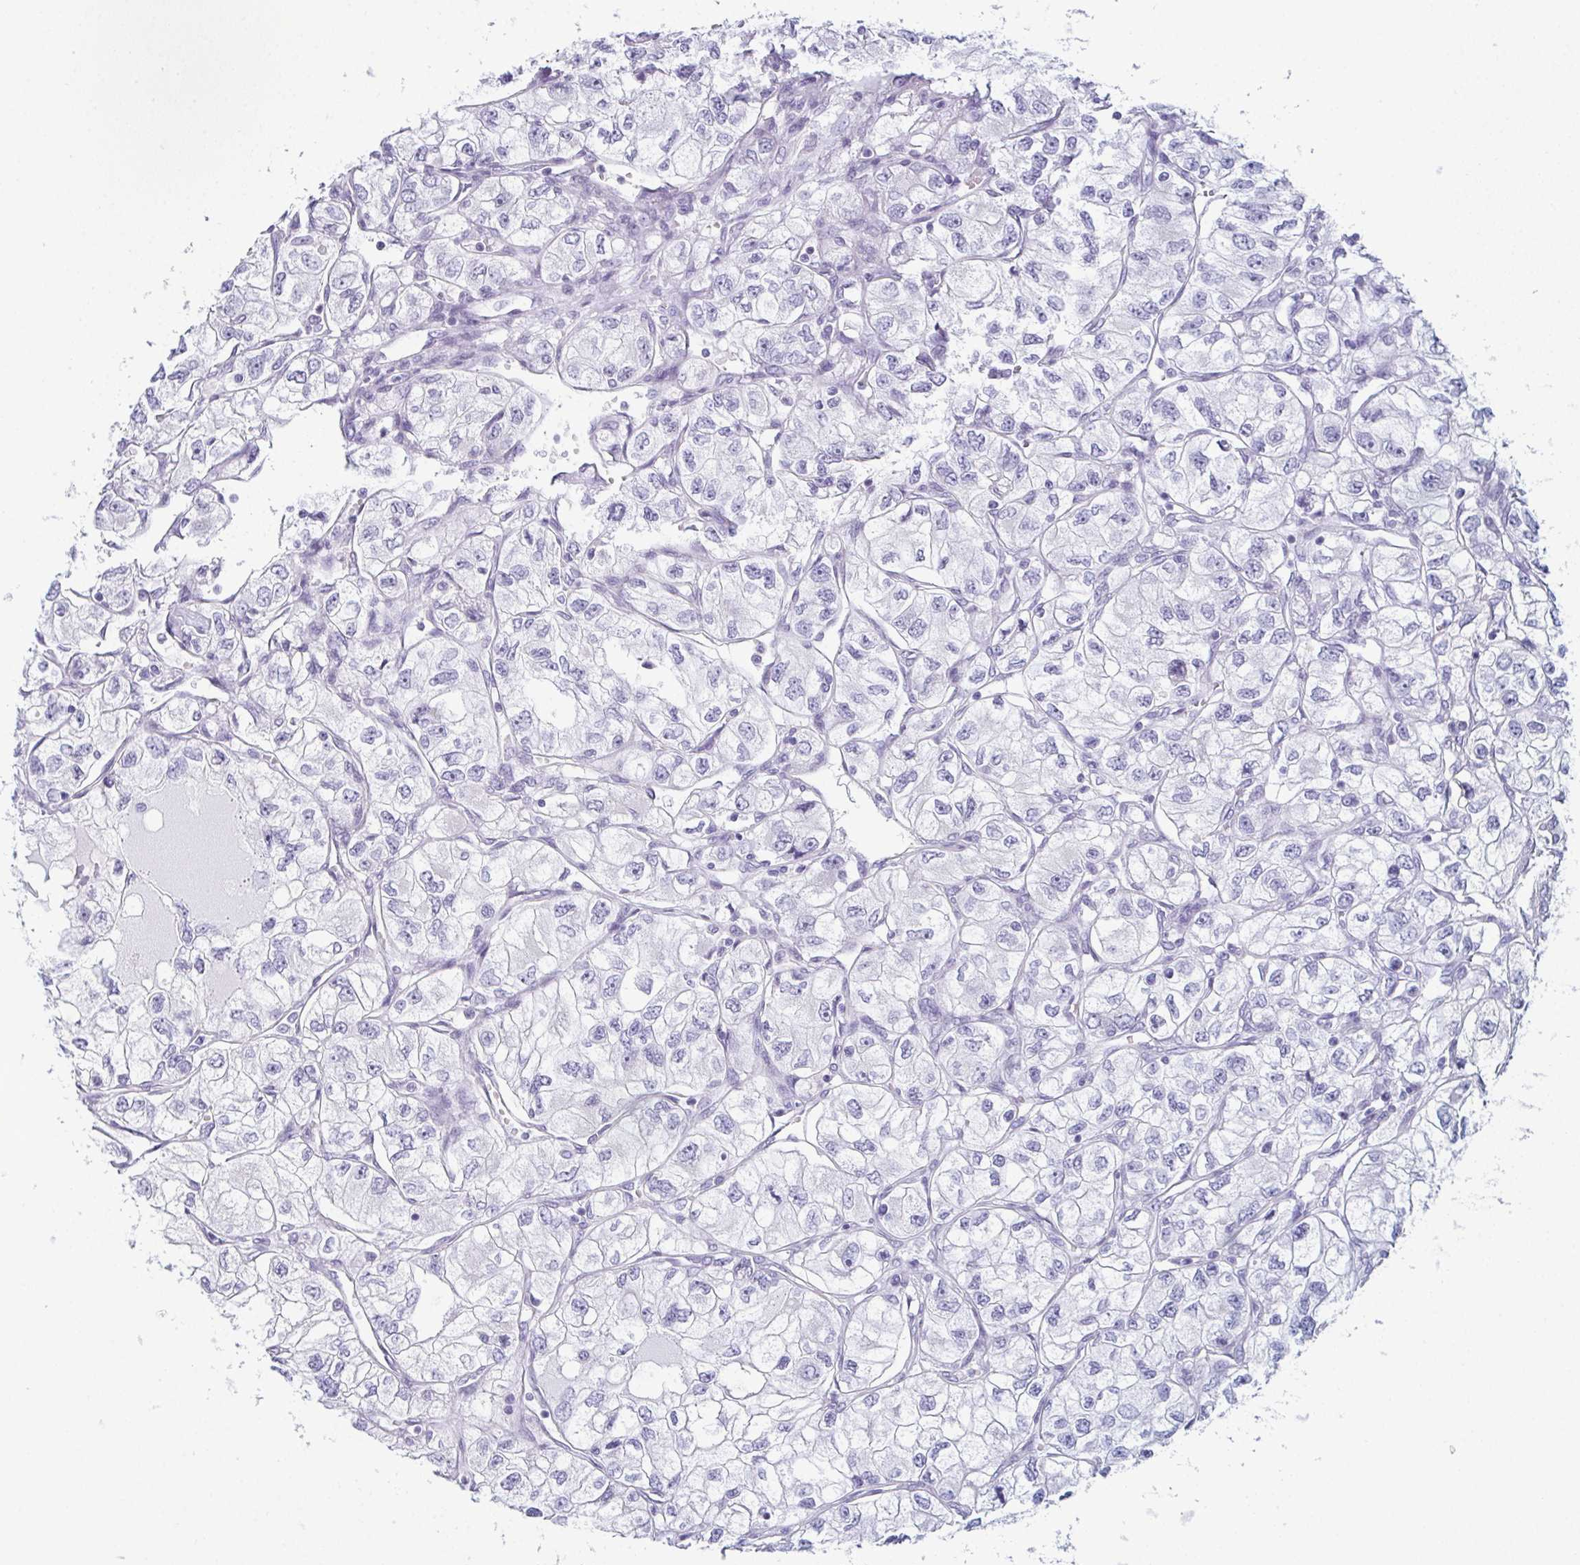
{"staining": {"intensity": "negative", "quantity": "none", "location": "none"}, "tissue": "renal cancer", "cell_type": "Tumor cells", "image_type": "cancer", "snomed": [{"axis": "morphology", "description": "Adenocarcinoma, NOS"}, {"axis": "topography", "description": "Kidney"}], "caption": "DAB immunohistochemical staining of human adenocarcinoma (renal) demonstrates no significant staining in tumor cells.", "gene": "ENKUR", "patient": {"sex": "female", "age": 59}}